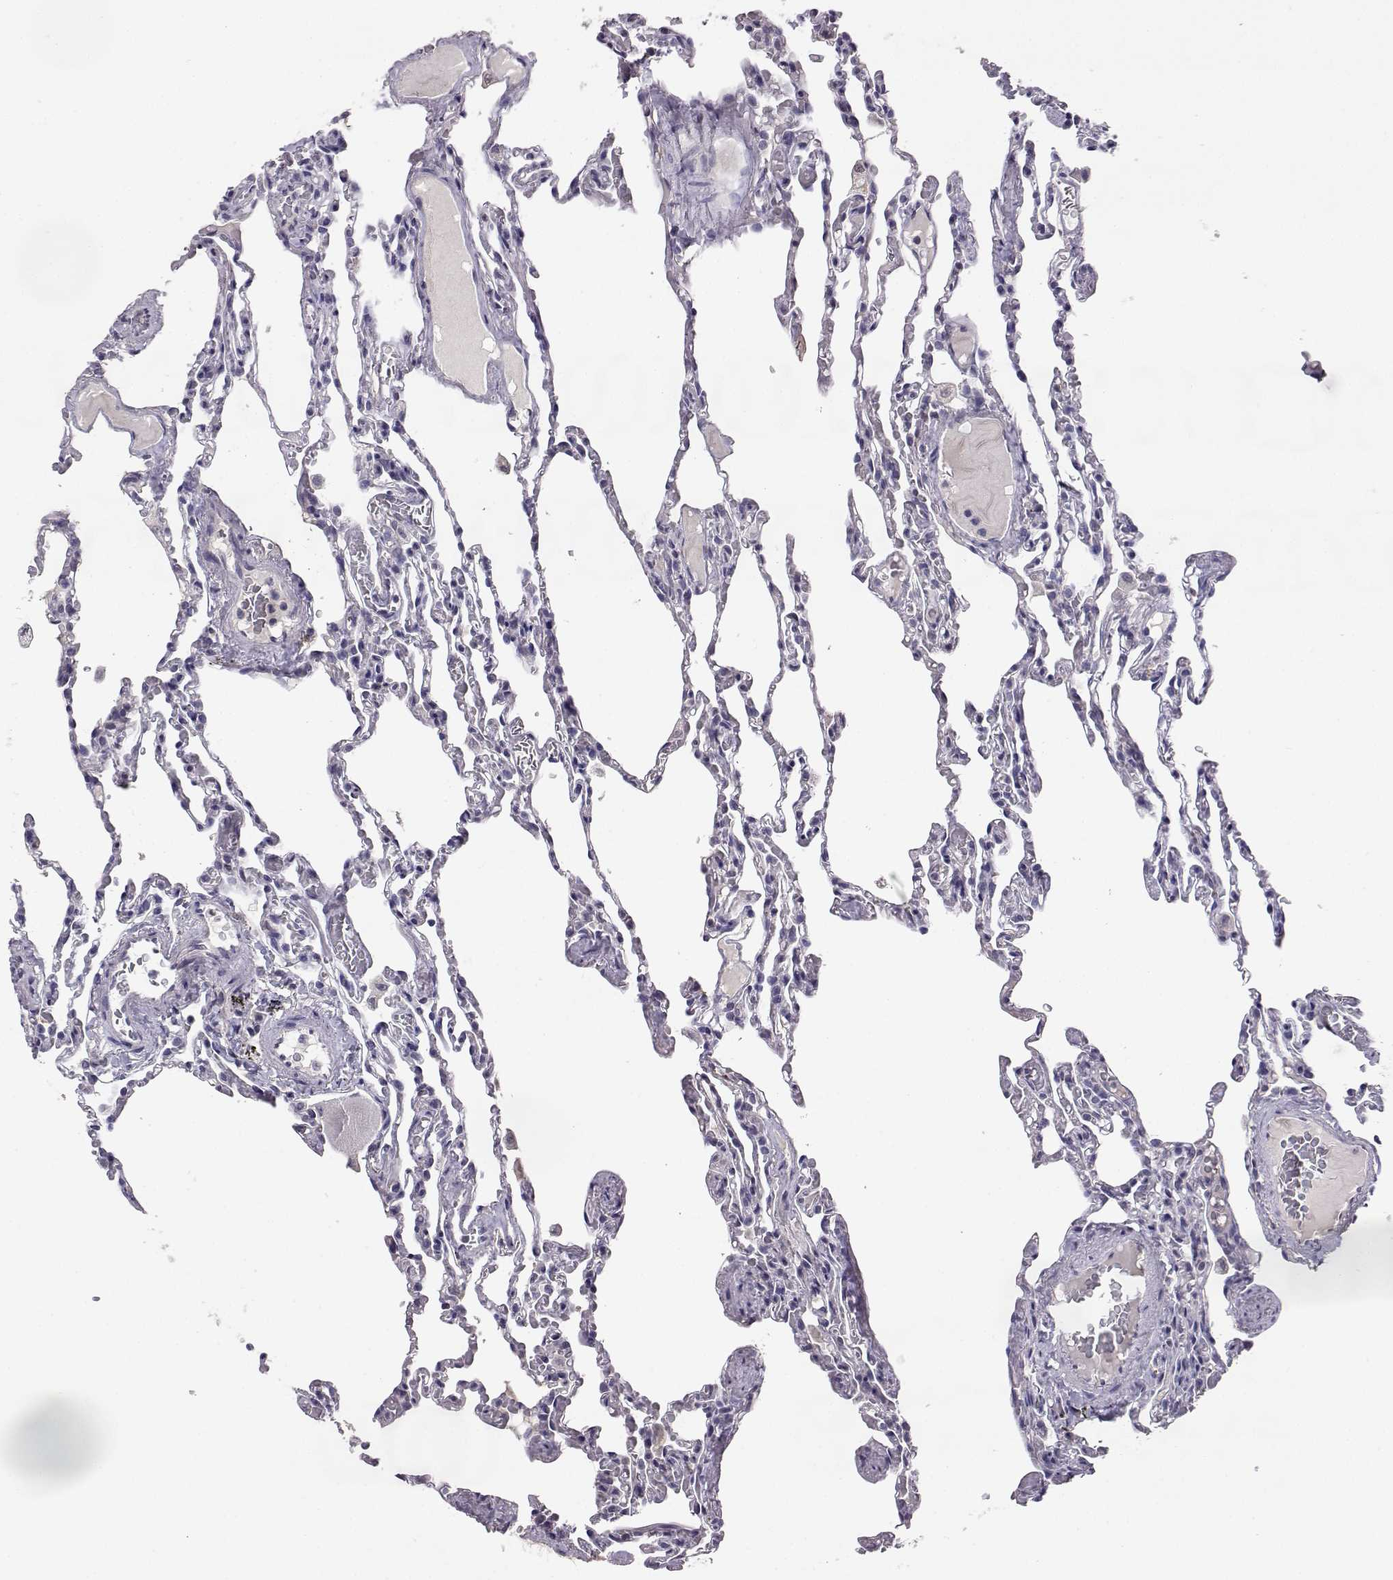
{"staining": {"intensity": "negative", "quantity": "none", "location": "none"}, "tissue": "lung", "cell_type": "Alveolar cells", "image_type": "normal", "snomed": [{"axis": "morphology", "description": "Normal tissue, NOS"}, {"axis": "topography", "description": "Lung"}], "caption": "DAB immunohistochemical staining of unremarkable human lung displays no significant expression in alveolar cells. The staining was performed using DAB to visualize the protein expression in brown, while the nuclei were stained in blue with hematoxylin (Magnification: 20x).", "gene": "AKR1B1", "patient": {"sex": "female", "age": 43}}